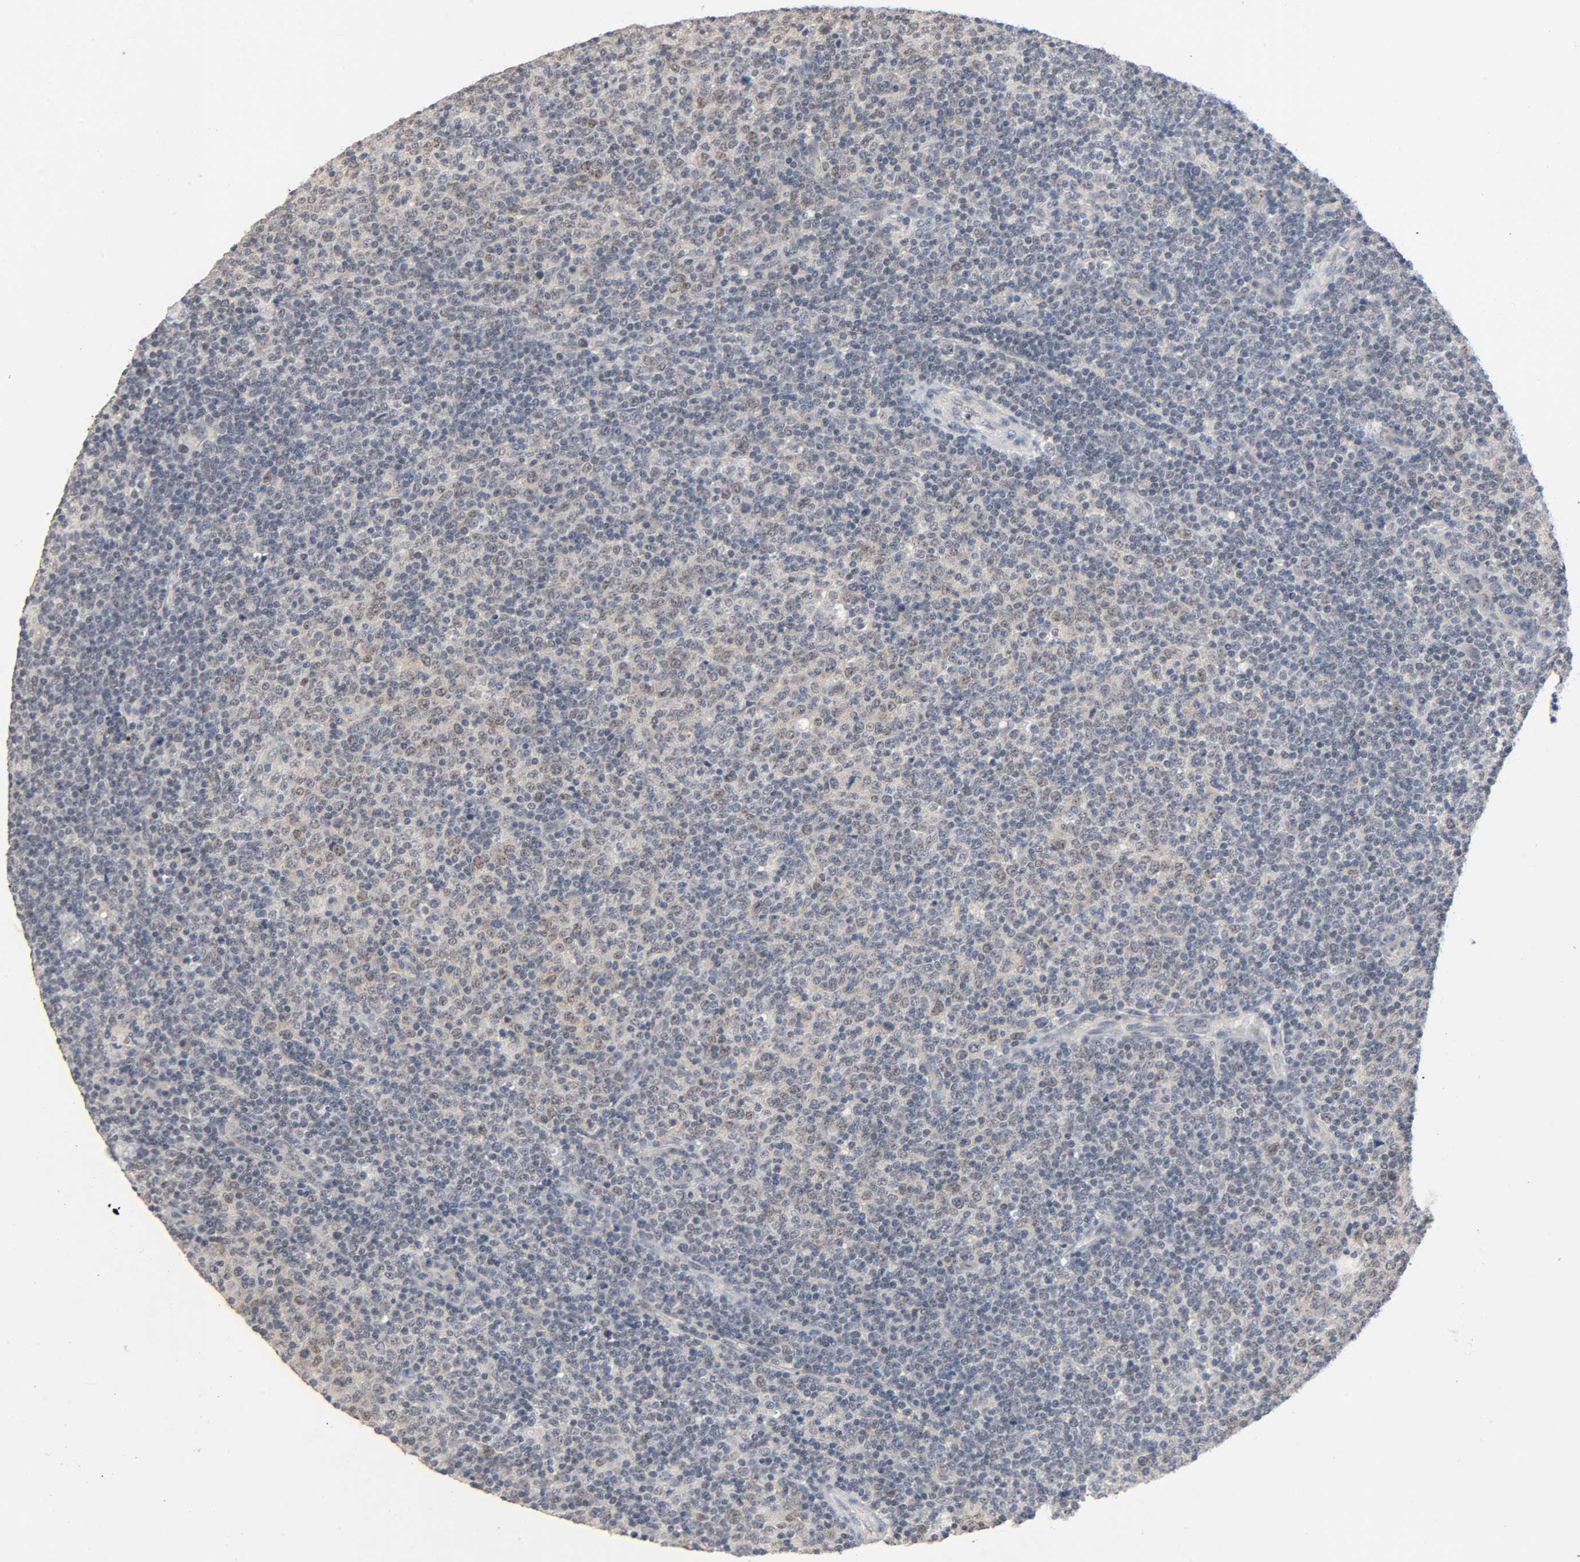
{"staining": {"intensity": "weak", "quantity": "<25%", "location": "cytoplasmic/membranous,nuclear"}, "tissue": "lymphoma", "cell_type": "Tumor cells", "image_type": "cancer", "snomed": [{"axis": "morphology", "description": "Malignant lymphoma, non-Hodgkin's type, Low grade"}, {"axis": "topography", "description": "Lymph node"}], "caption": "A histopathology image of human low-grade malignant lymphoma, non-Hodgkin's type is negative for staining in tumor cells.", "gene": "MAPKAPK5", "patient": {"sex": "male", "age": 70}}